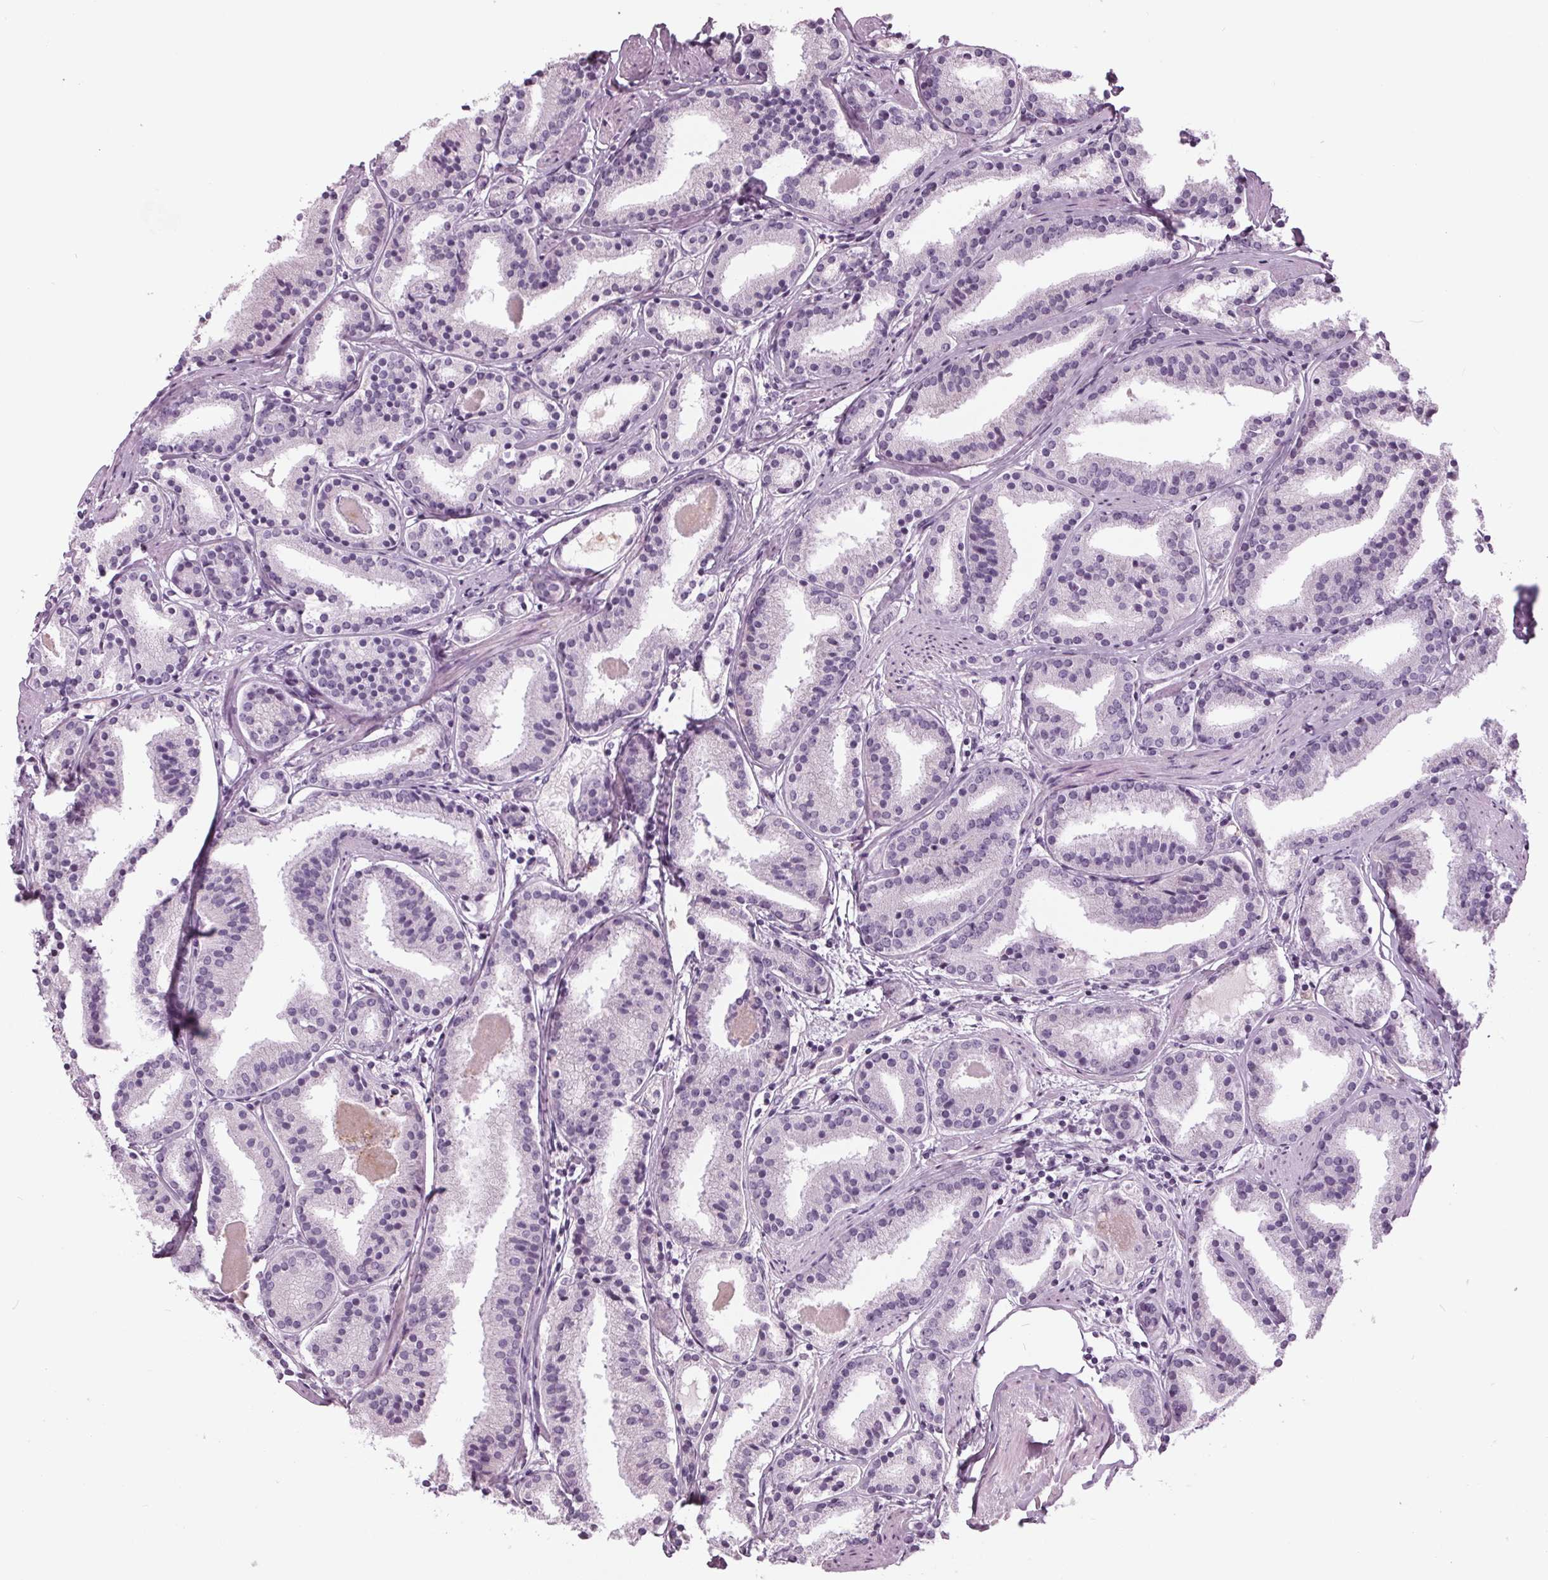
{"staining": {"intensity": "negative", "quantity": "none", "location": "none"}, "tissue": "prostate cancer", "cell_type": "Tumor cells", "image_type": "cancer", "snomed": [{"axis": "morphology", "description": "Adenocarcinoma, High grade"}, {"axis": "topography", "description": "Prostate"}], "caption": "Tumor cells show no significant expression in adenocarcinoma (high-grade) (prostate).", "gene": "CYP3A43", "patient": {"sex": "male", "age": 63}}